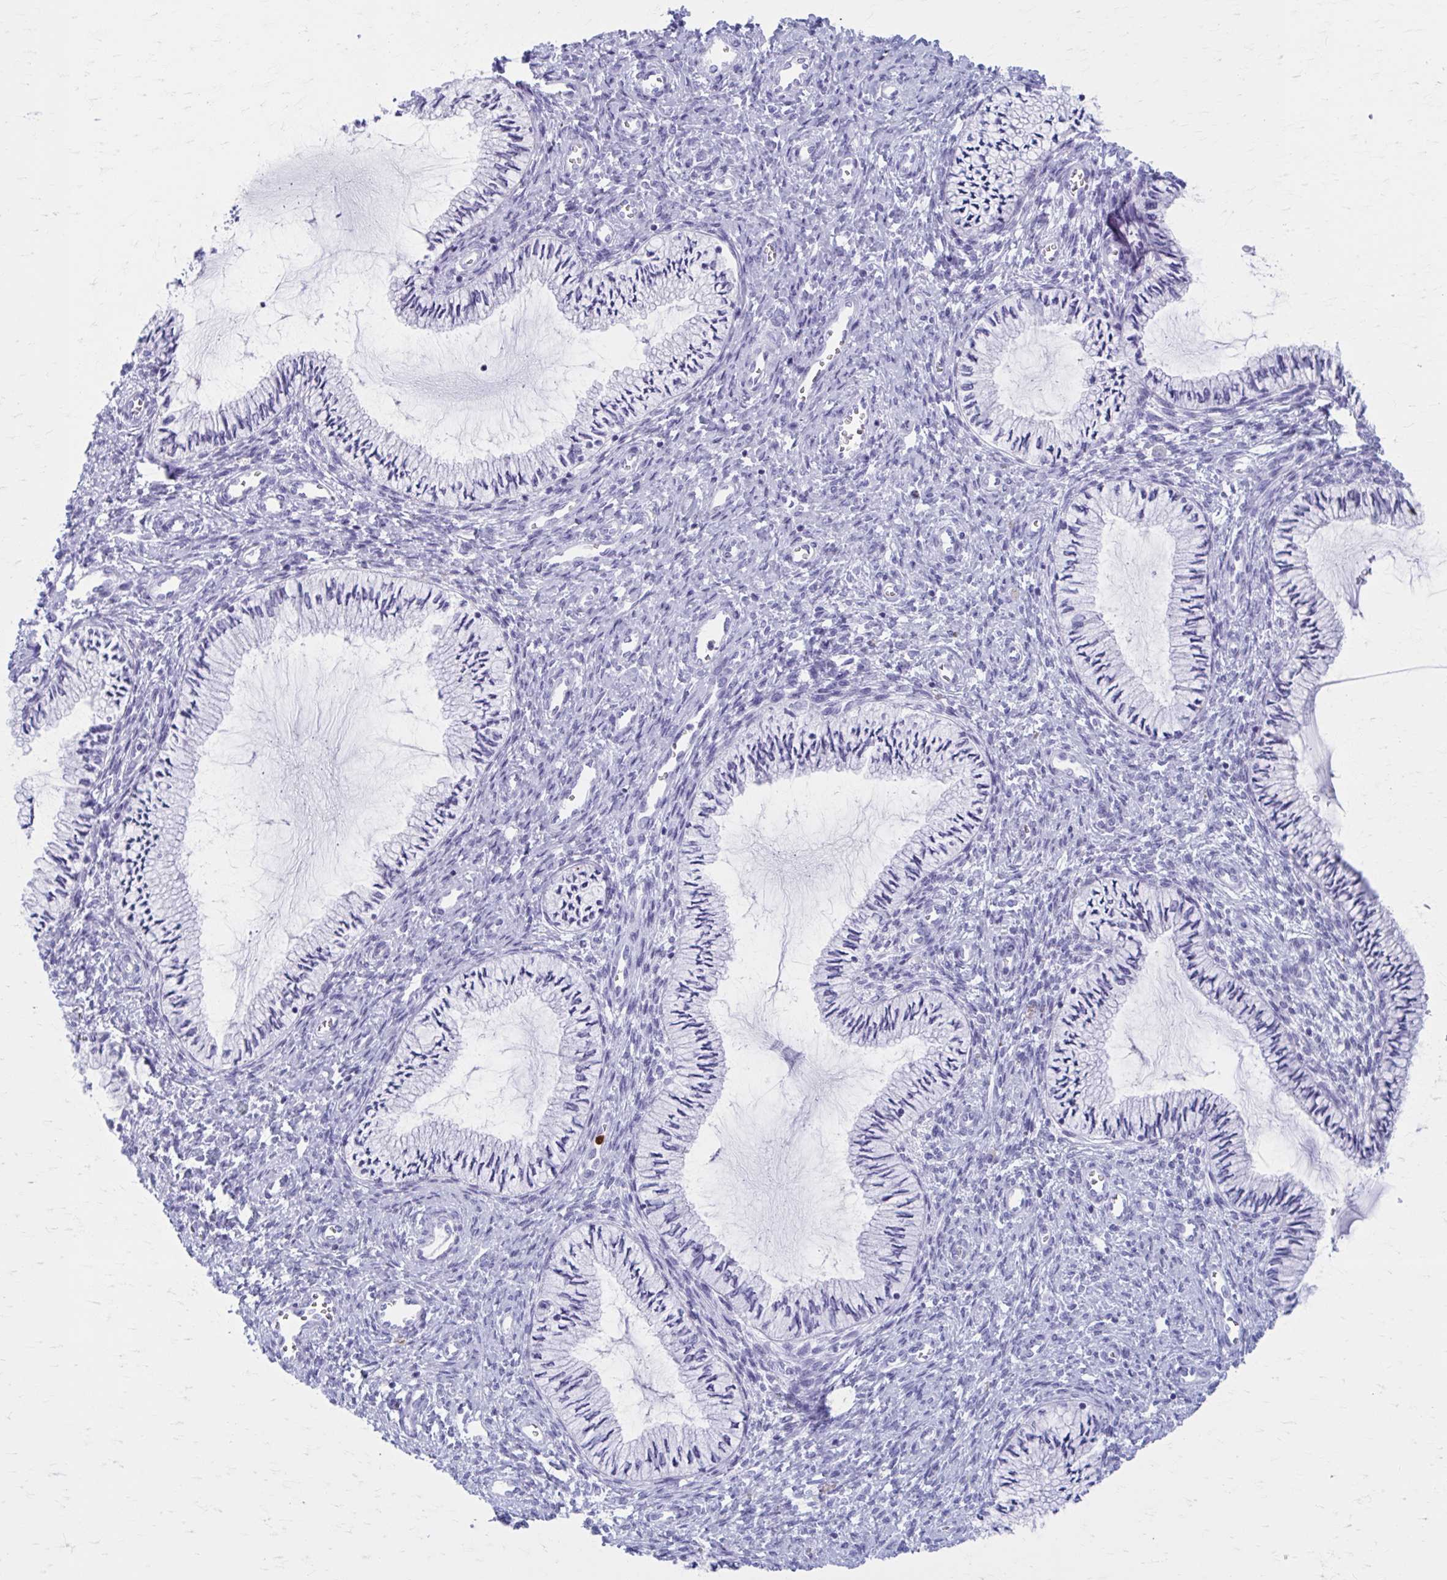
{"staining": {"intensity": "negative", "quantity": "none", "location": "none"}, "tissue": "cervix", "cell_type": "Glandular cells", "image_type": "normal", "snomed": [{"axis": "morphology", "description": "Normal tissue, NOS"}, {"axis": "topography", "description": "Cervix"}], "caption": "DAB (3,3'-diaminobenzidine) immunohistochemical staining of unremarkable cervix shows no significant staining in glandular cells.", "gene": "KCNE2", "patient": {"sex": "female", "age": 24}}